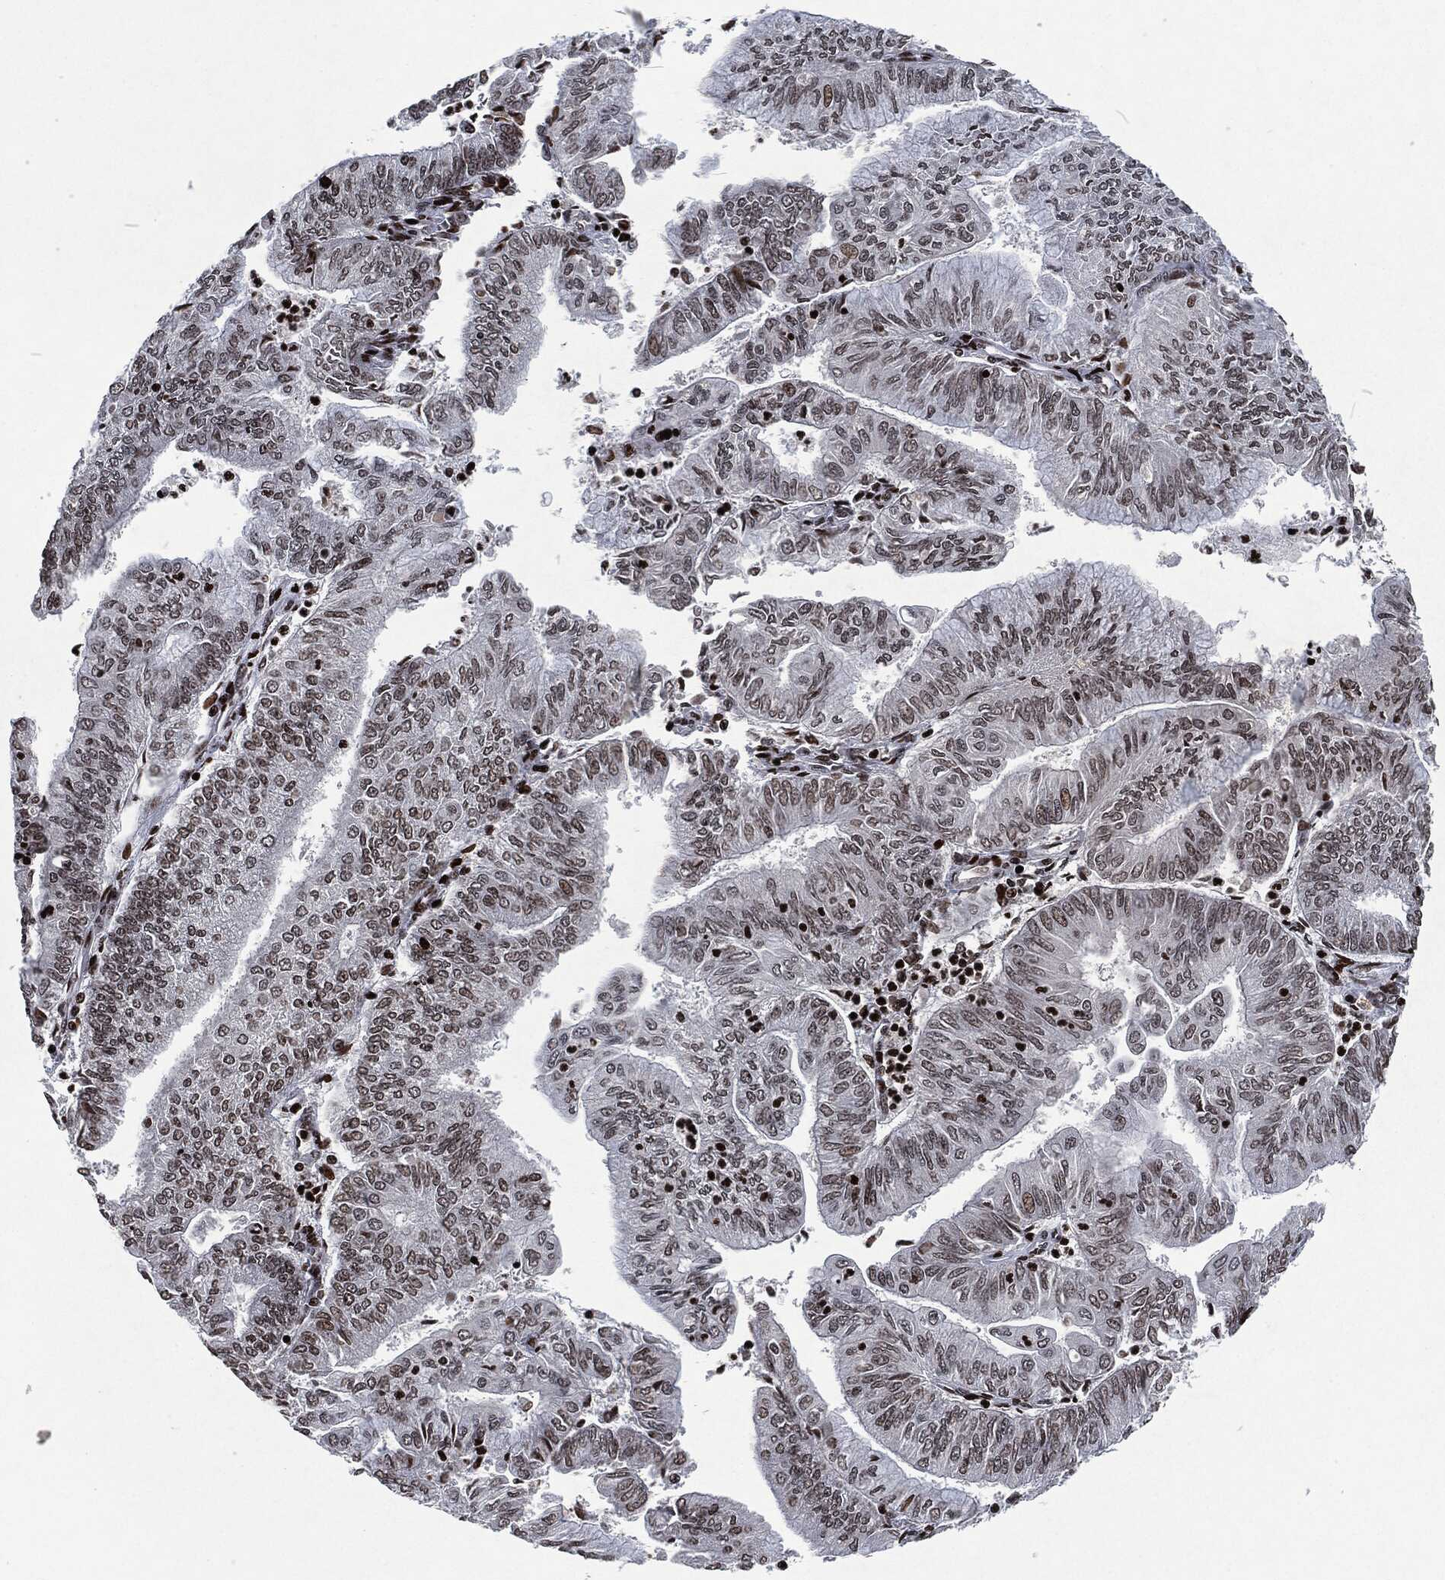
{"staining": {"intensity": "weak", "quantity": "<25%", "location": "nuclear"}, "tissue": "endometrial cancer", "cell_type": "Tumor cells", "image_type": "cancer", "snomed": [{"axis": "morphology", "description": "Adenocarcinoma, NOS"}, {"axis": "topography", "description": "Endometrium"}], "caption": "This is an immunohistochemistry micrograph of endometrial cancer. There is no staining in tumor cells.", "gene": "EGFR", "patient": {"sex": "female", "age": 59}}